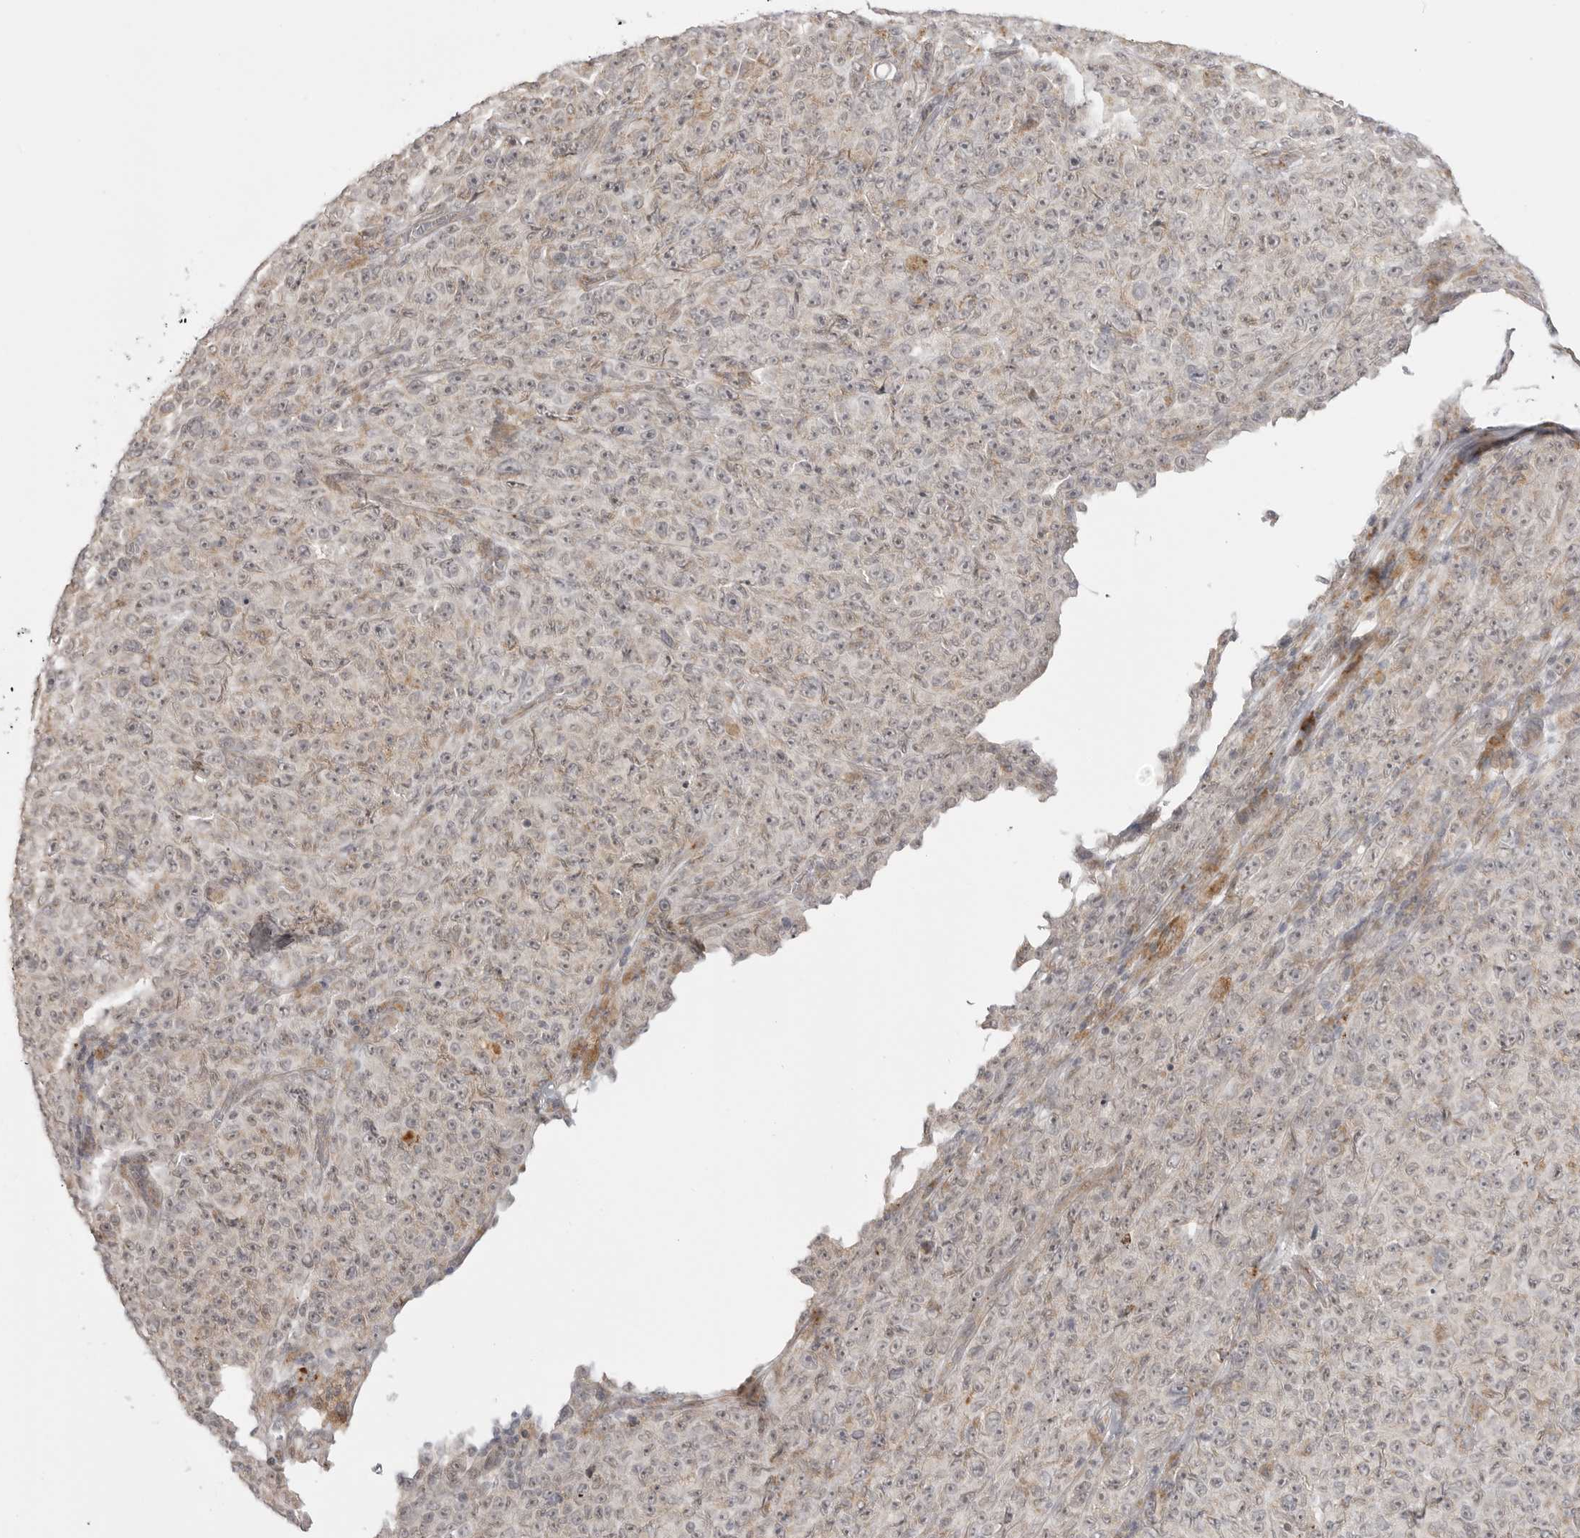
{"staining": {"intensity": "negative", "quantity": "none", "location": "none"}, "tissue": "melanoma", "cell_type": "Tumor cells", "image_type": "cancer", "snomed": [{"axis": "morphology", "description": "Malignant melanoma, NOS"}, {"axis": "topography", "description": "Skin"}], "caption": "Malignant melanoma was stained to show a protein in brown. There is no significant expression in tumor cells.", "gene": "KALRN", "patient": {"sex": "female", "age": 82}}